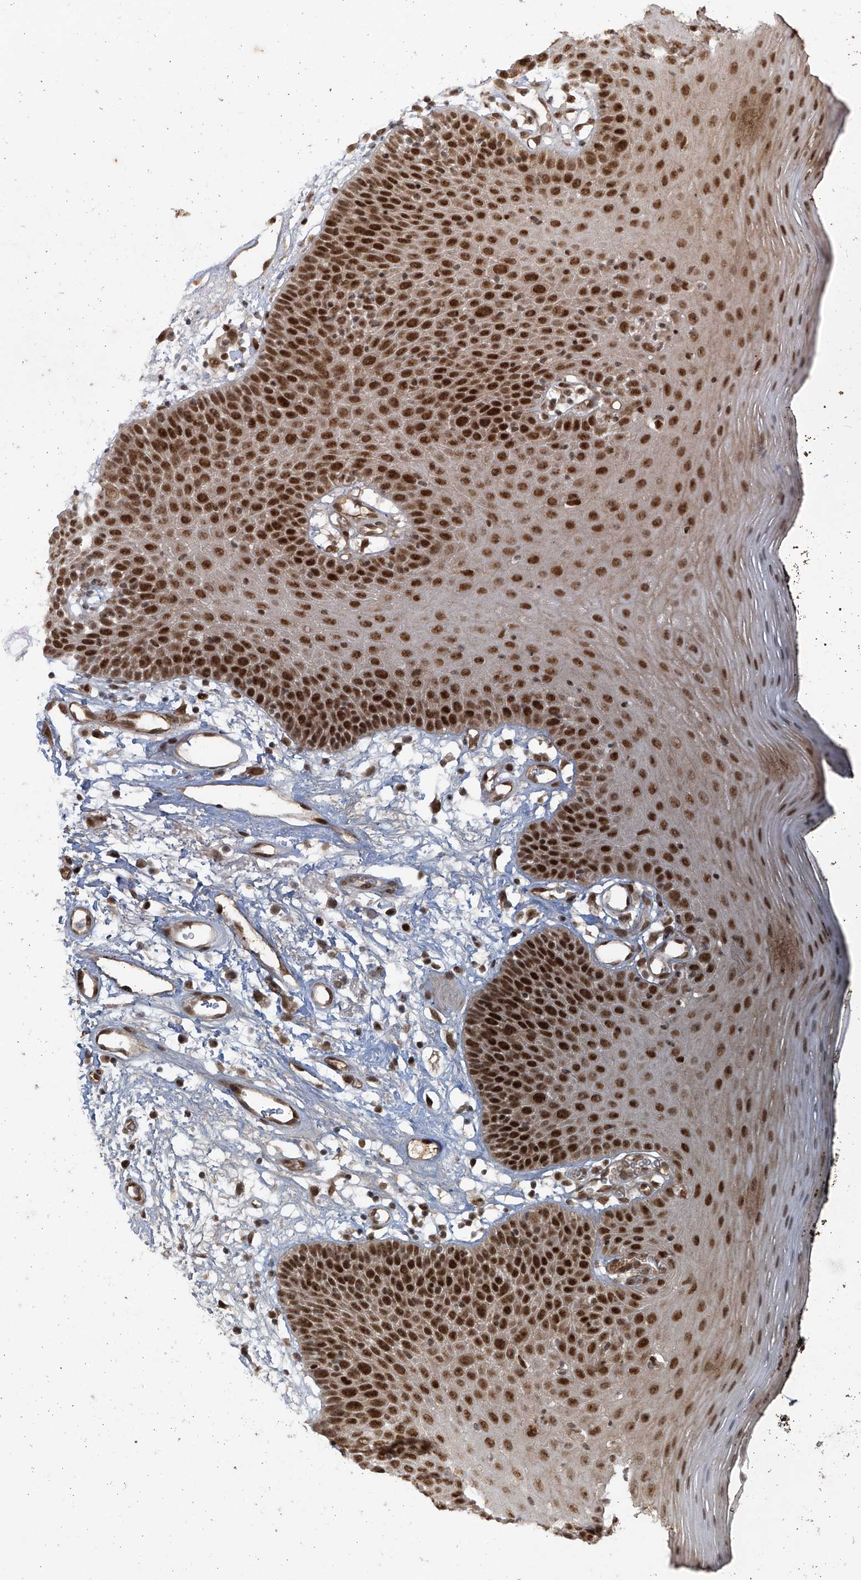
{"staining": {"intensity": "strong", "quantity": ">75%", "location": "cytoplasmic/membranous,nuclear"}, "tissue": "oral mucosa", "cell_type": "Squamous epithelial cells", "image_type": "normal", "snomed": [{"axis": "morphology", "description": "Normal tissue, NOS"}, {"axis": "topography", "description": "Oral tissue"}], "caption": "Strong cytoplasmic/membranous,nuclear protein staining is identified in about >75% of squamous epithelial cells in oral mucosa. (DAB IHC, brown staining for protein, blue staining for nuclei).", "gene": "ARHGEF3", "patient": {"sex": "male", "age": 74}}